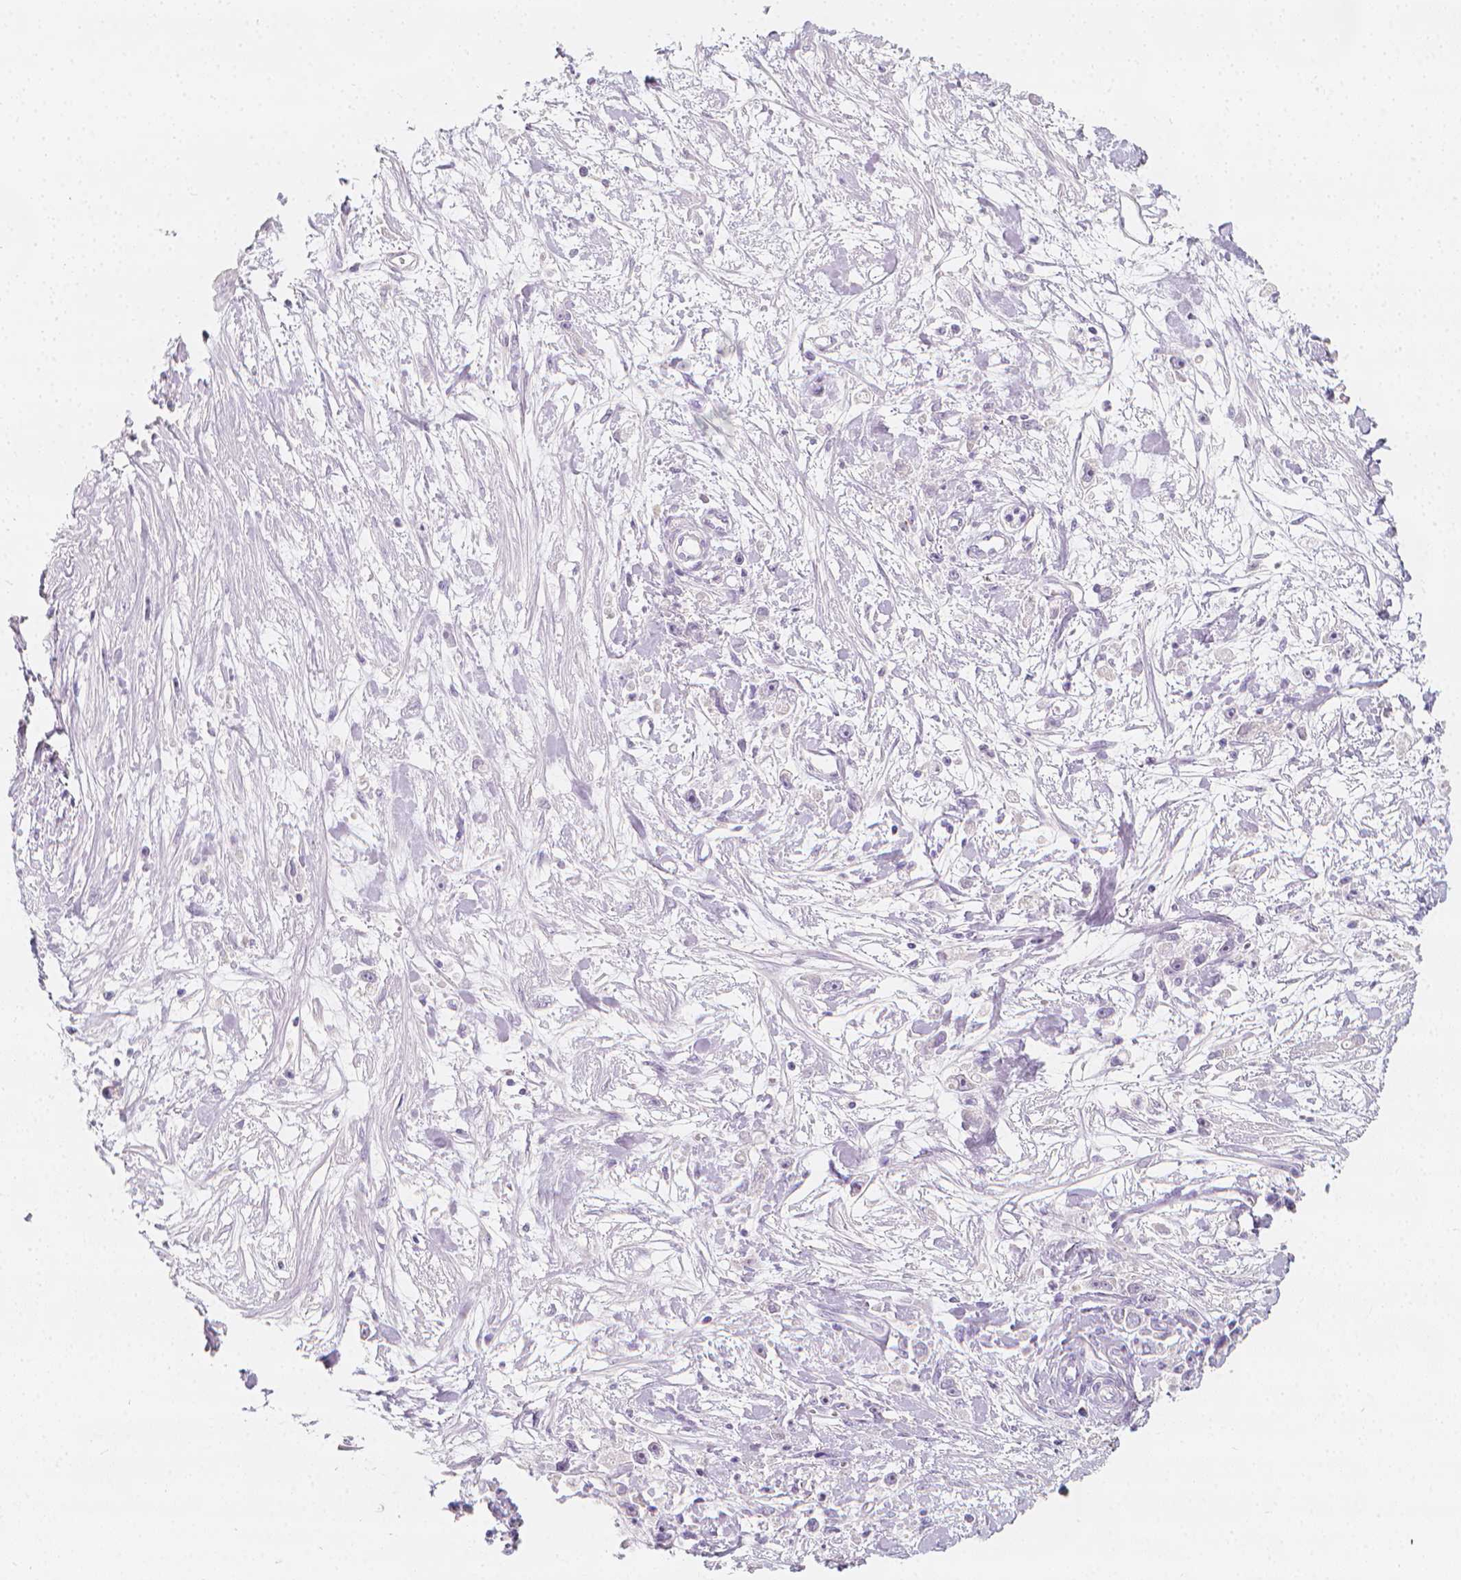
{"staining": {"intensity": "negative", "quantity": "none", "location": "none"}, "tissue": "stomach cancer", "cell_type": "Tumor cells", "image_type": "cancer", "snomed": [{"axis": "morphology", "description": "Adenocarcinoma, NOS"}, {"axis": "topography", "description": "Stomach"}], "caption": "Protein analysis of stomach cancer displays no significant expression in tumor cells.", "gene": "RBFOX1", "patient": {"sex": "female", "age": 59}}